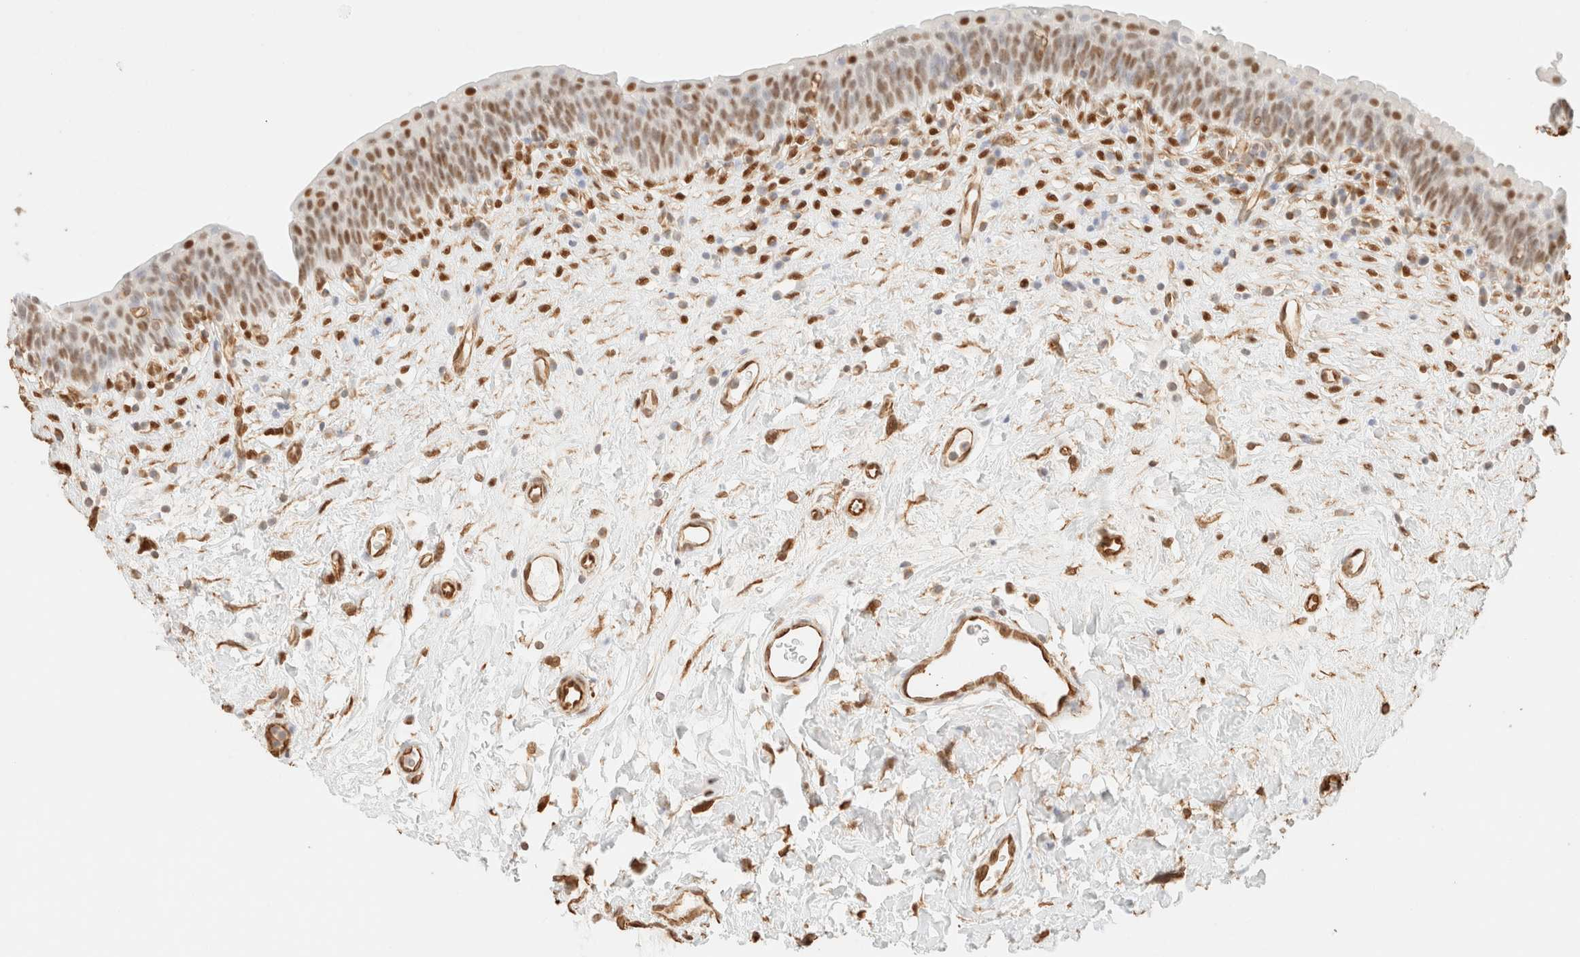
{"staining": {"intensity": "moderate", "quantity": ">75%", "location": "nuclear"}, "tissue": "urinary bladder", "cell_type": "Urothelial cells", "image_type": "normal", "snomed": [{"axis": "morphology", "description": "Normal tissue, NOS"}, {"axis": "topography", "description": "Urinary bladder"}], "caption": "Immunohistochemical staining of unremarkable urinary bladder demonstrates >75% levels of moderate nuclear protein positivity in about >75% of urothelial cells.", "gene": "ZSCAN18", "patient": {"sex": "male", "age": 83}}